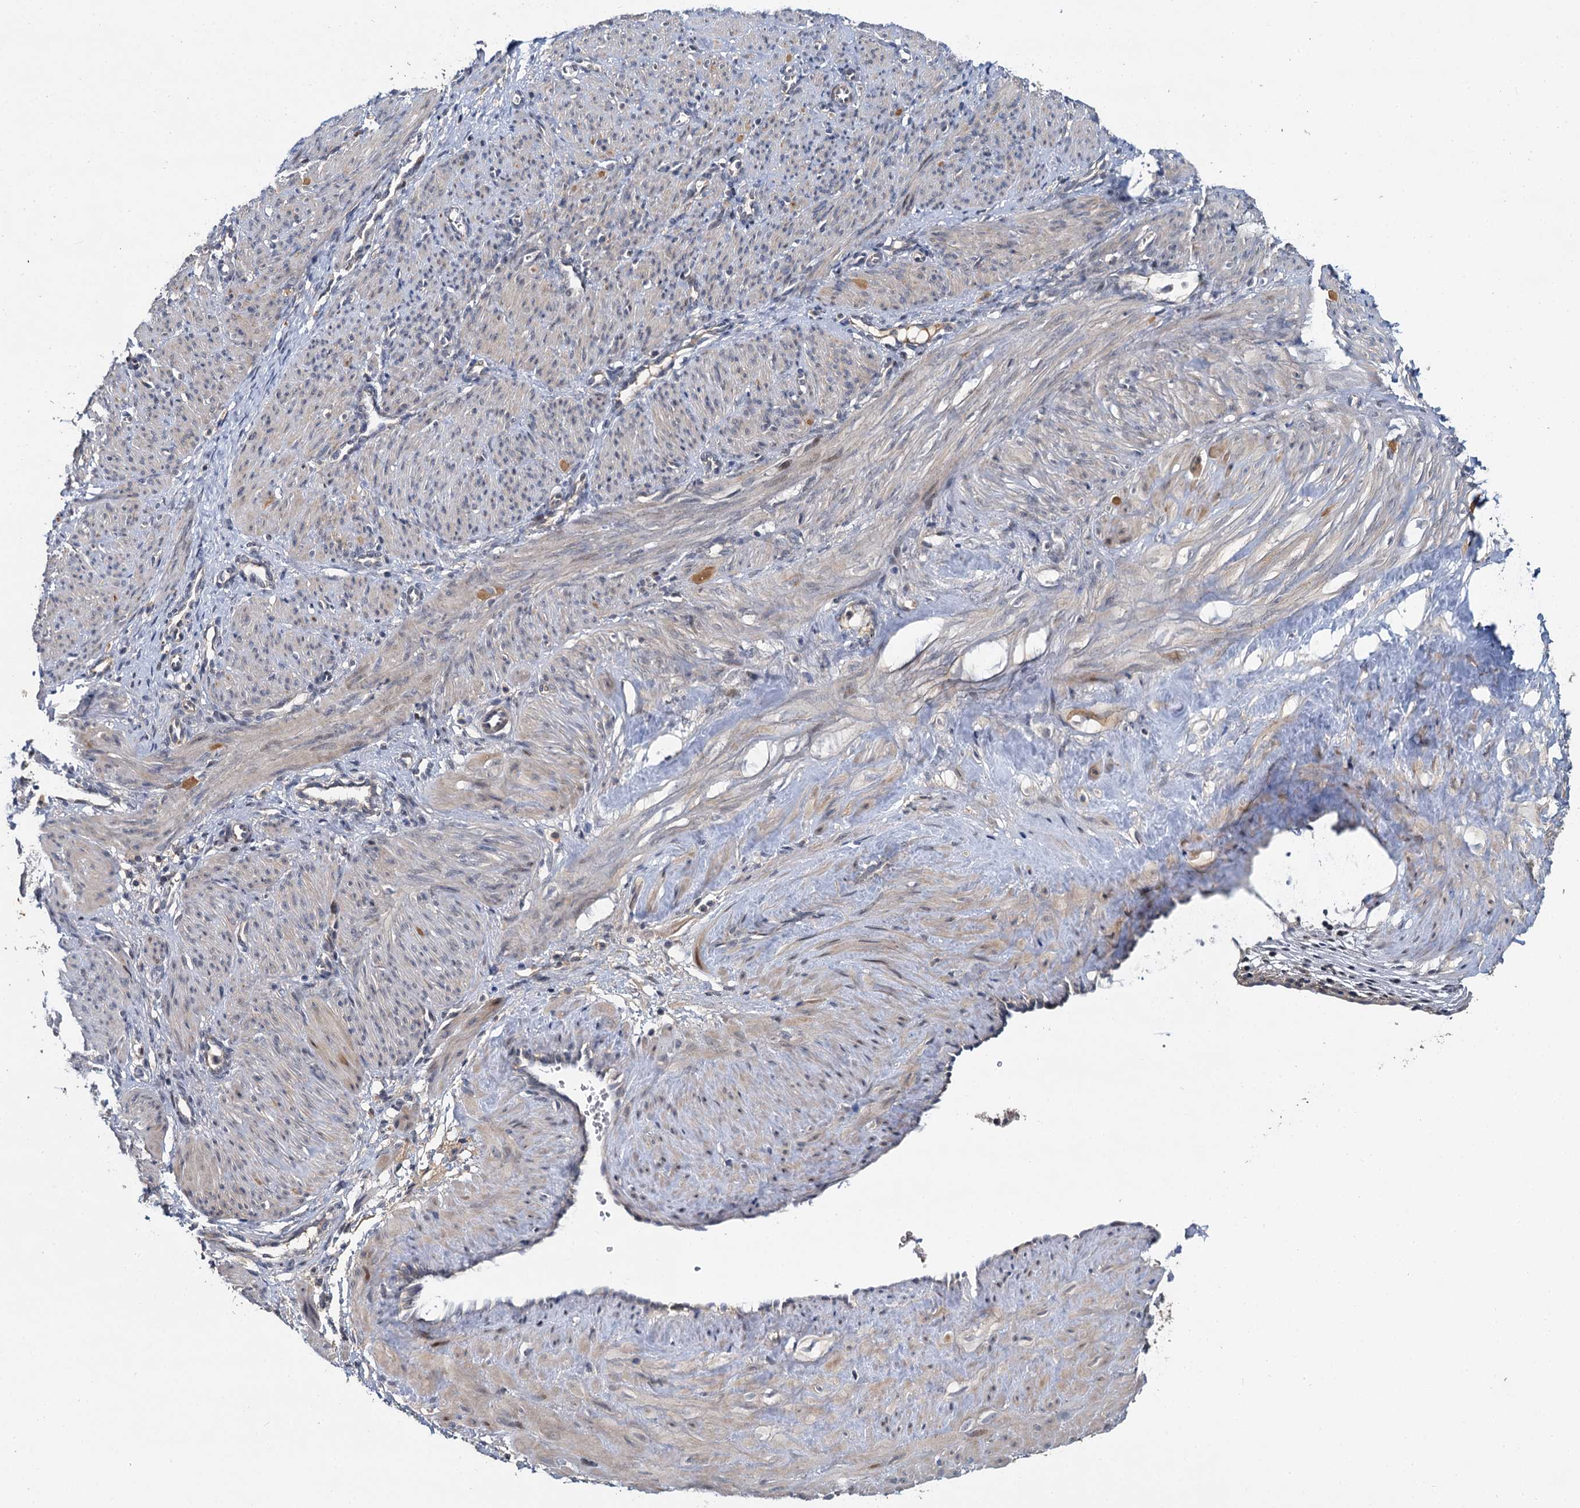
{"staining": {"intensity": "weak", "quantity": "<25%", "location": "cytoplasmic/membranous"}, "tissue": "smooth muscle", "cell_type": "Smooth muscle cells", "image_type": "normal", "snomed": [{"axis": "morphology", "description": "Normal tissue, NOS"}, {"axis": "topography", "description": "Endometrium"}], "caption": "This is an immunohistochemistry (IHC) micrograph of unremarkable human smooth muscle. There is no expression in smooth muscle cells.", "gene": "TMEM39A", "patient": {"sex": "female", "age": 33}}